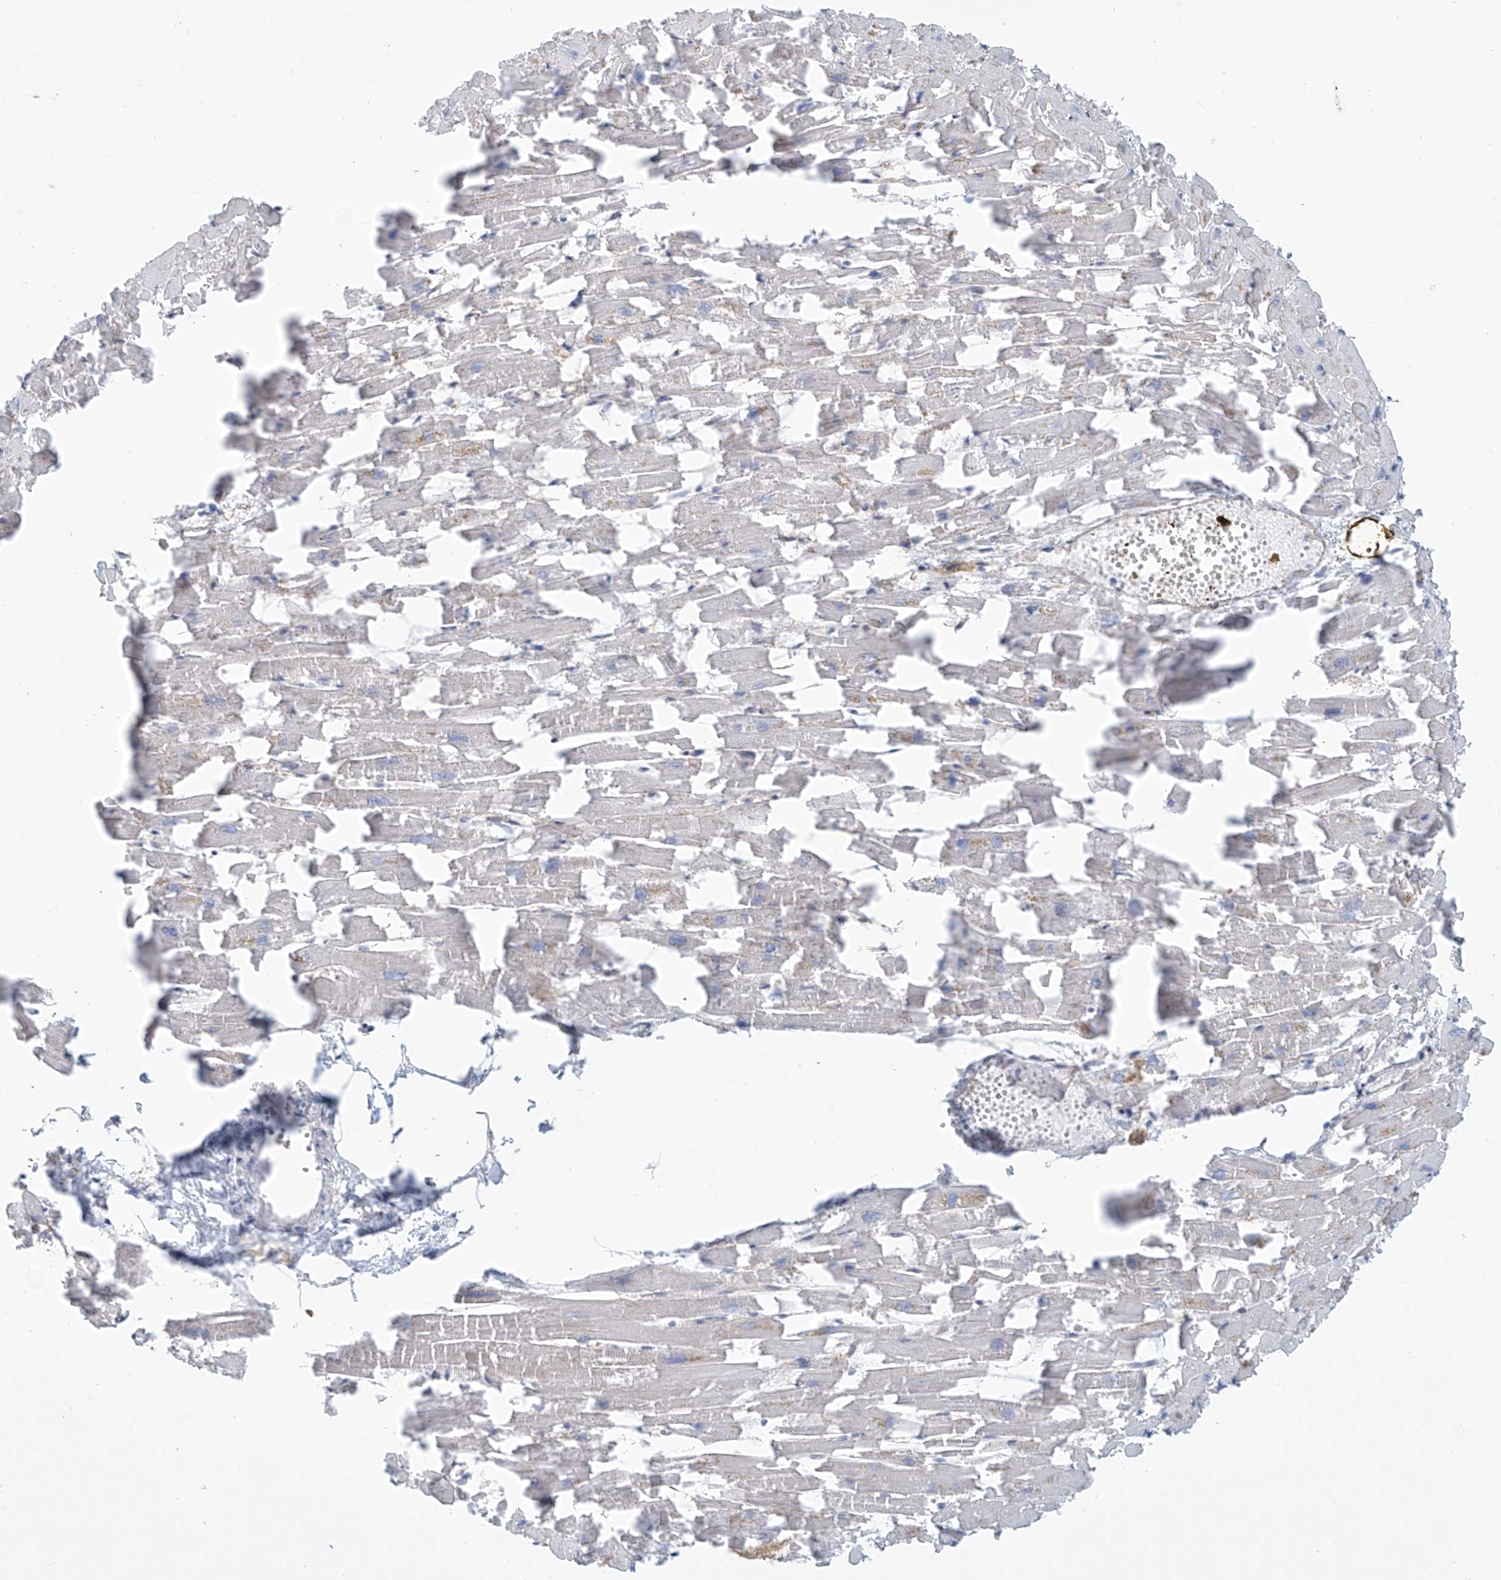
{"staining": {"intensity": "negative", "quantity": "none", "location": "none"}, "tissue": "heart muscle", "cell_type": "Cardiomyocytes", "image_type": "normal", "snomed": [{"axis": "morphology", "description": "Normal tissue, NOS"}, {"axis": "topography", "description": "Heart"}], "caption": "Immunohistochemistry photomicrograph of unremarkable heart muscle stained for a protein (brown), which demonstrates no staining in cardiomyocytes. (DAB (3,3'-diaminobenzidine) immunohistochemistry (IHC) visualized using brightfield microscopy, high magnification).", "gene": "ABHD13", "patient": {"sex": "female", "age": 64}}